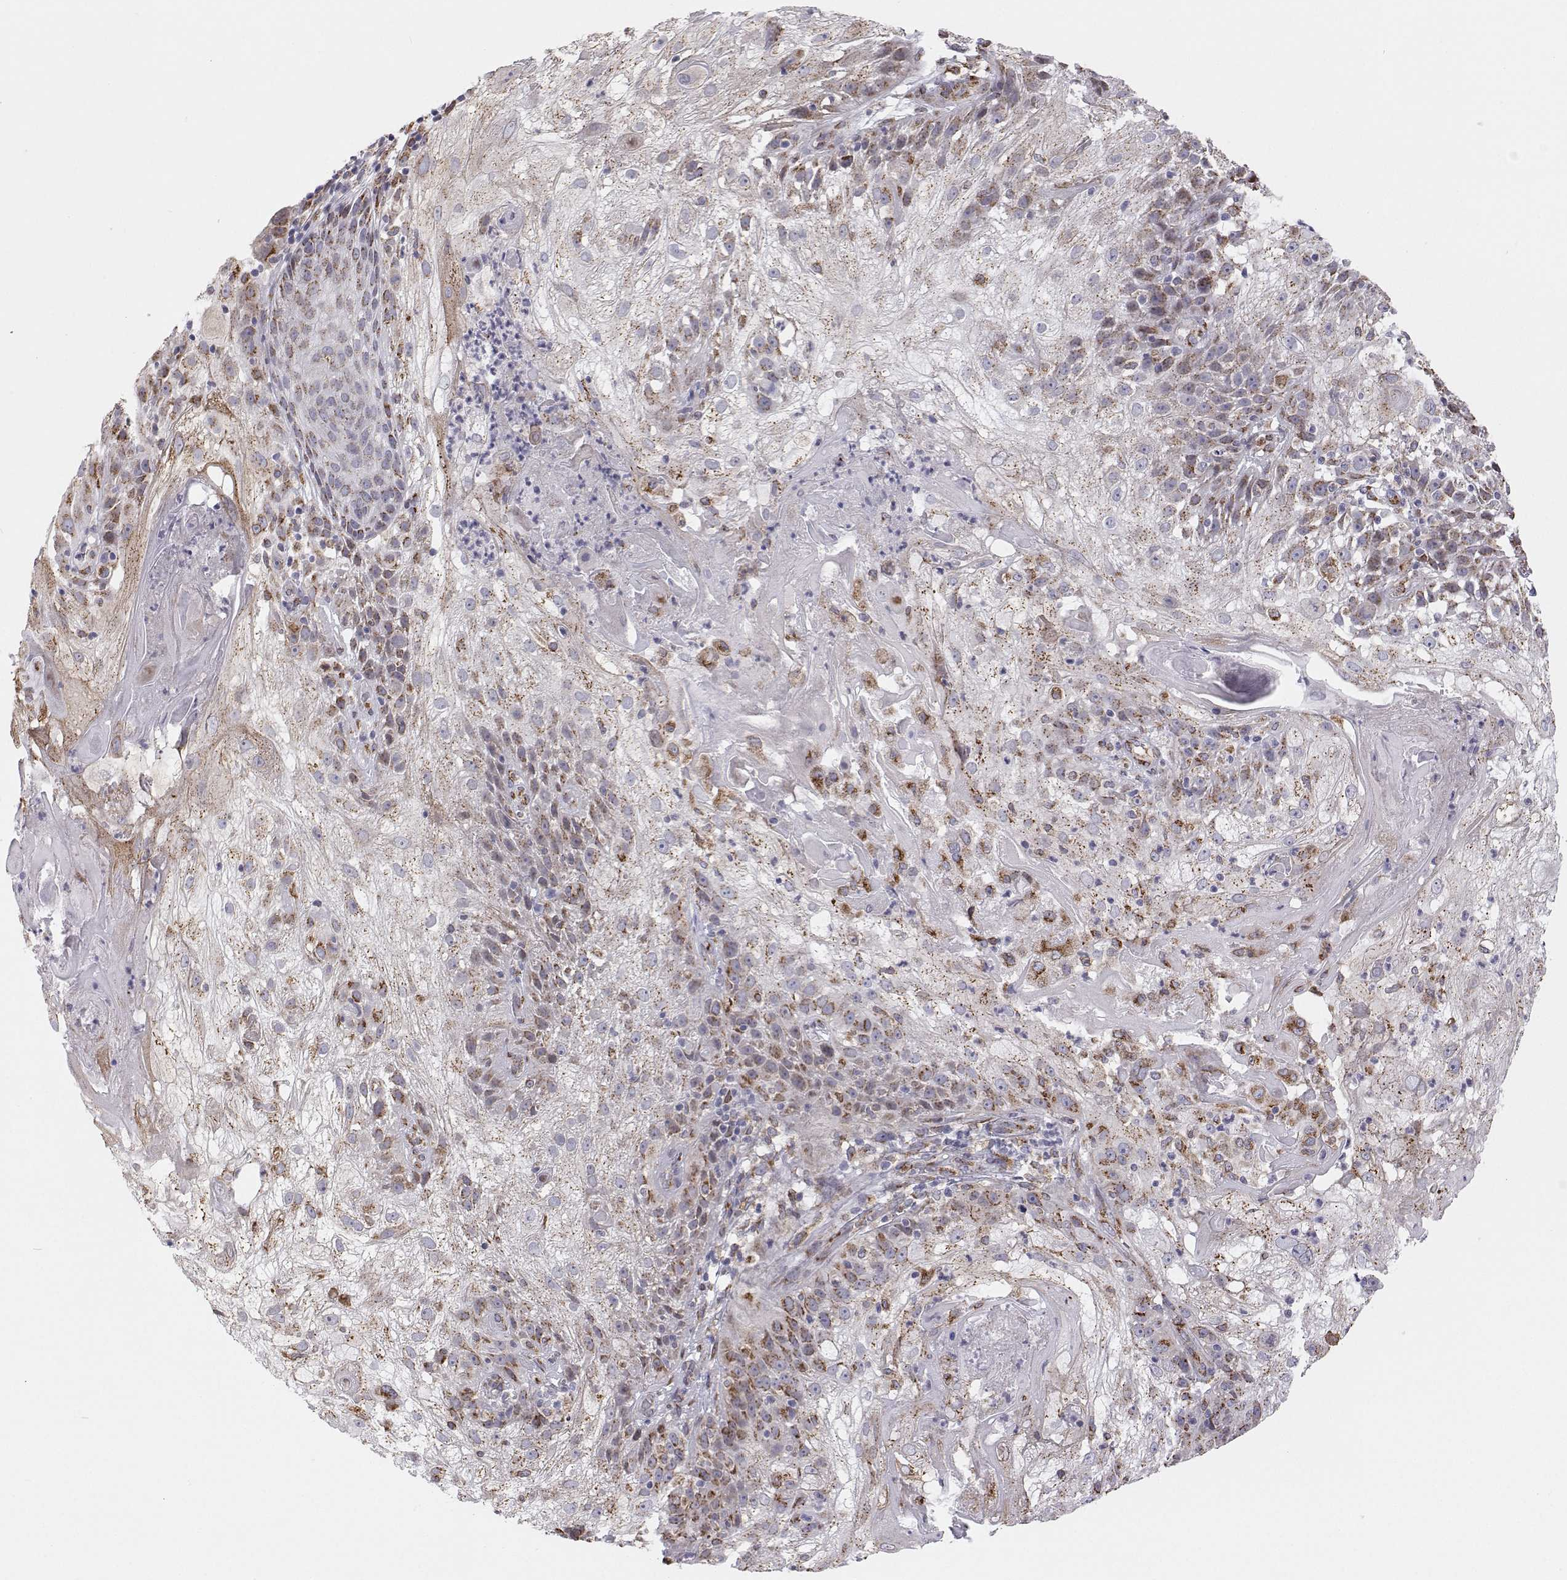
{"staining": {"intensity": "moderate", "quantity": "25%-75%", "location": "cytoplasmic/membranous"}, "tissue": "skin cancer", "cell_type": "Tumor cells", "image_type": "cancer", "snomed": [{"axis": "morphology", "description": "Normal tissue, NOS"}, {"axis": "morphology", "description": "Squamous cell carcinoma, NOS"}, {"axis": "topography", "description": "Skin"}], "caption": "The histopathology image exhibits staining of skin cancer (squamous cell carcinoma), revealing moderate cytoplasmic/membranous protein staining (brown color) within tumor cells.", "gene": "STARD13", "patient": {"sex": "female", "age": 83}}